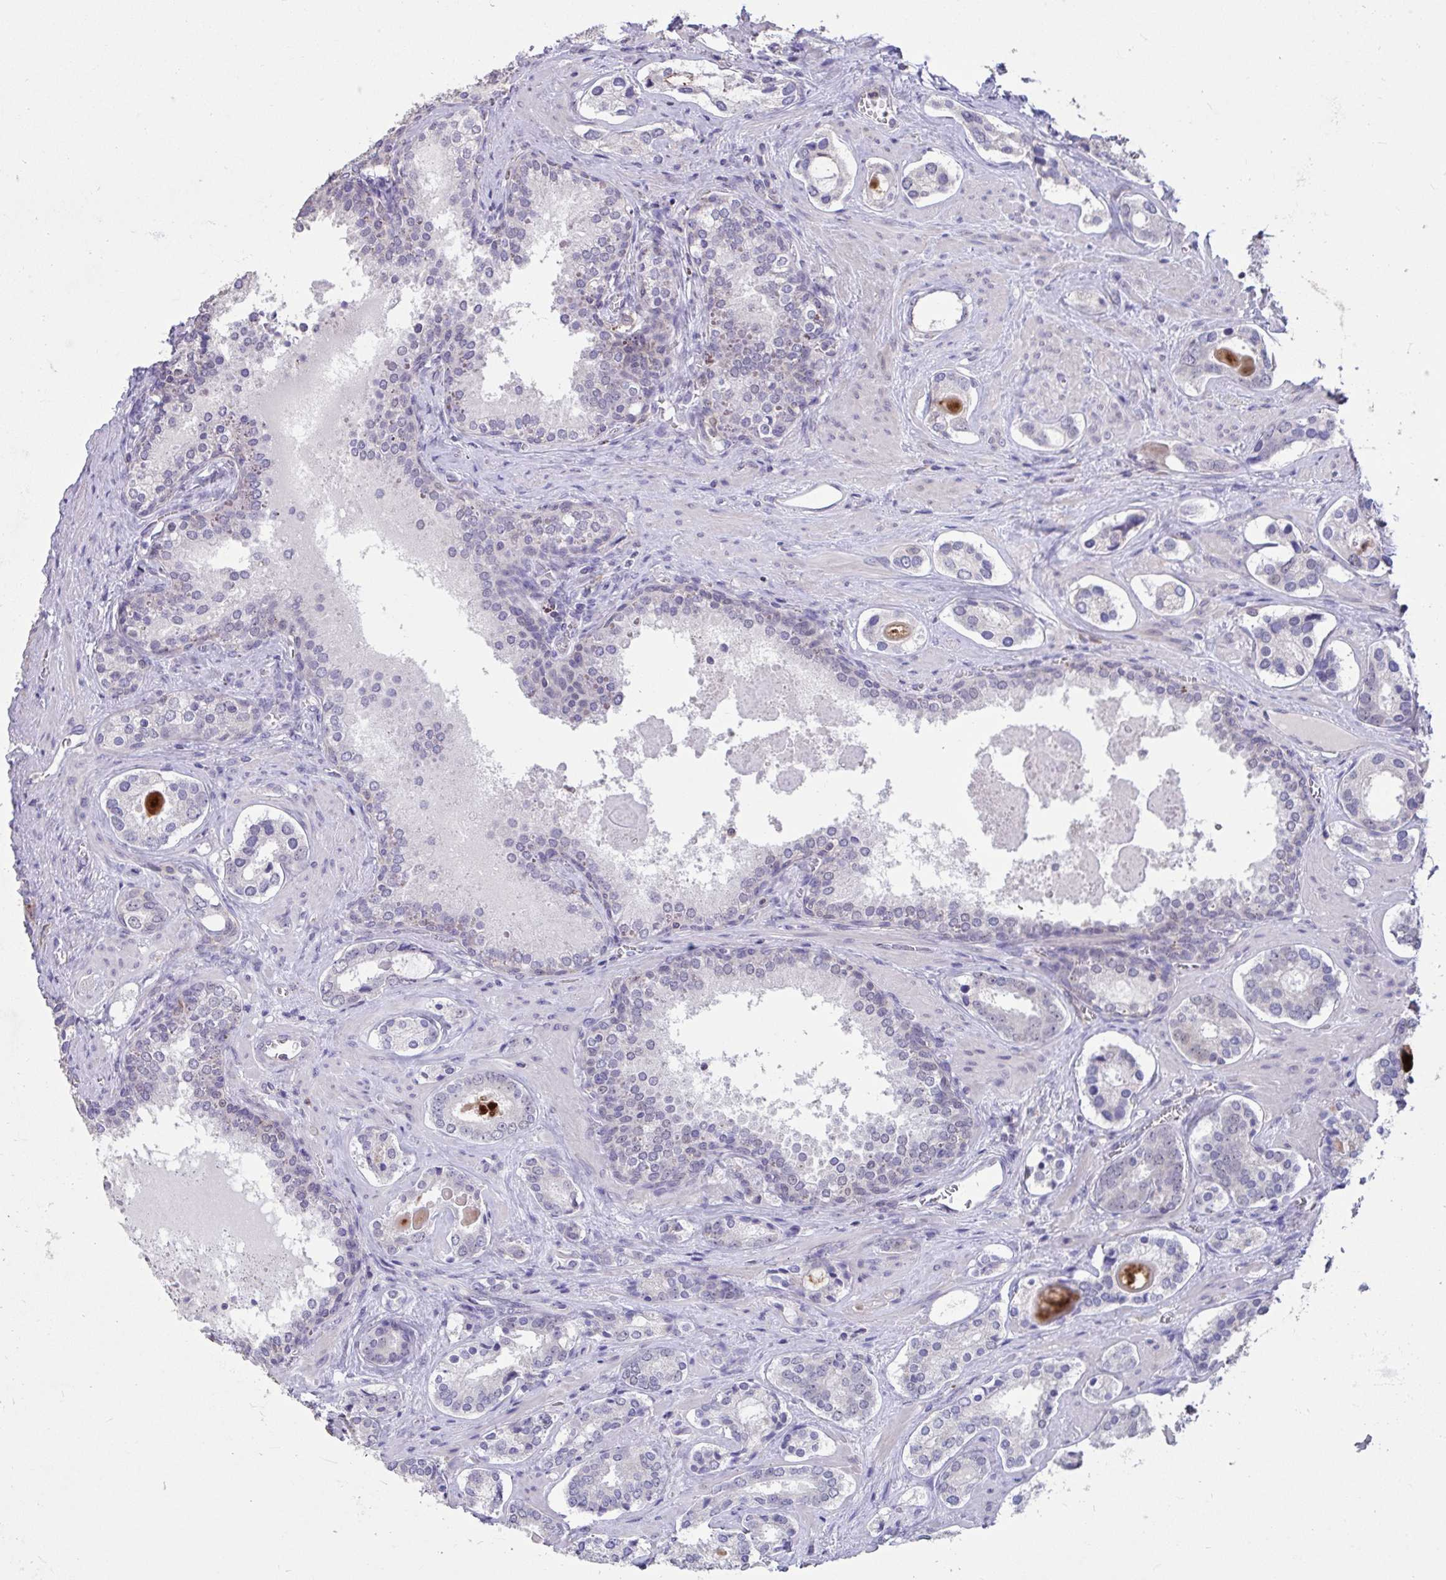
{"staining": {"intensity": "negative", "quantity": "none", "location": "none"}, "tissue": "prostate cancer", "cell_type": "Tumor cells", "image_type": "cancer", "snomed": [{"axis": "morphology", "description": "Adenocarcinoma, Low grade"}, {"axis": "topography", "description": "Prostate"}], "caption": "High magnification brightfield microscopy of prostate cancer (low-grade adenocarcinoma) stained with DAB (3,3'-diaminobenzidine) (brown) and counterstained with hematoxylin (blue): tumor cells show no significant positivity.", "gene": "DDX39A", "patient": {"sex": "male", "age": 62}}